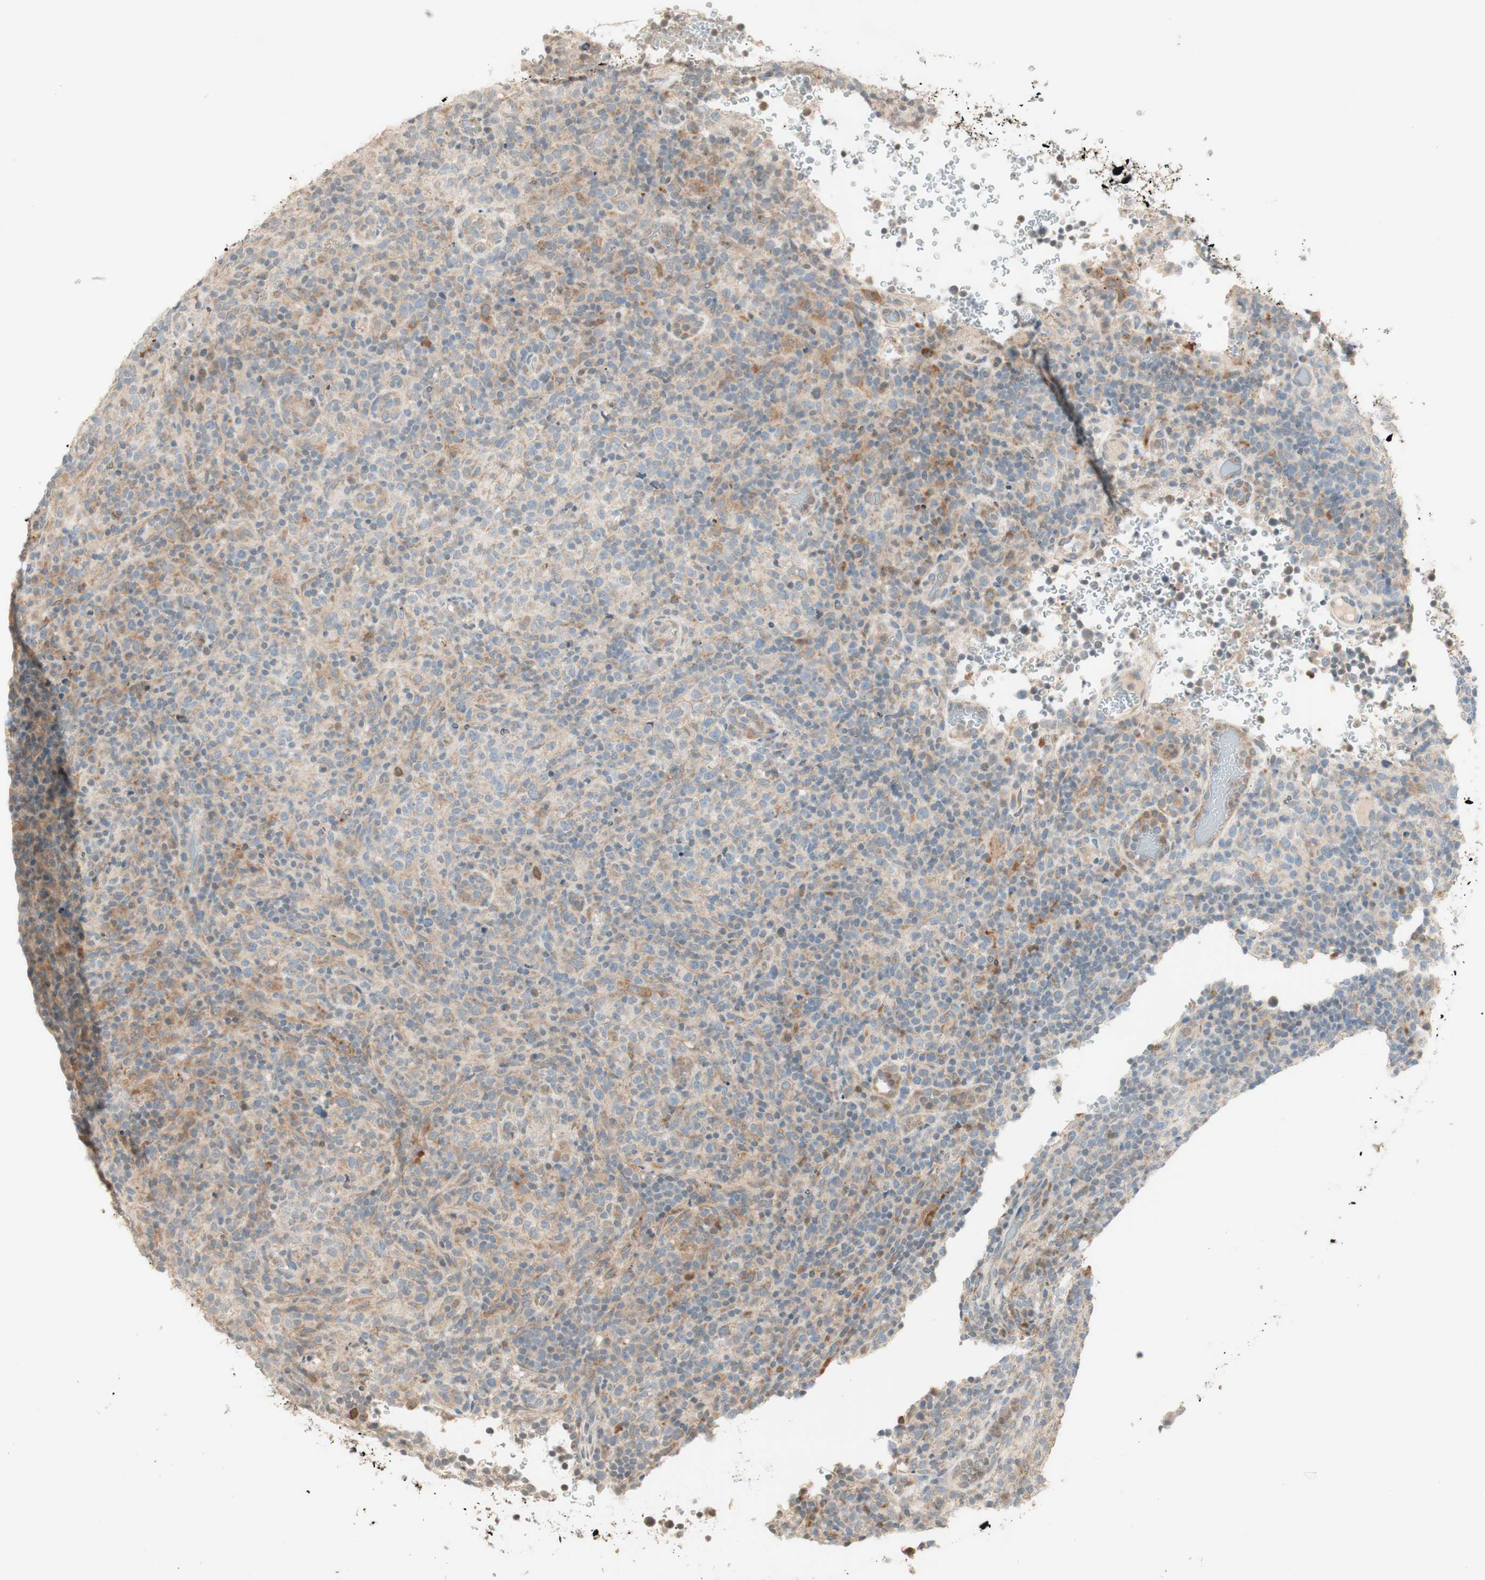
{"staining": {"intensity": "weak", "quantity": "25%-75%", "location": "cytoplasmic/membranous"}, "tissue": "lymphoma", "cell_type": "Tumor cells", "image_type": "cancer", "snomed": [{"axis": "morphology", "description": "Malignant lymphoma, non-Hodgkin's type, High grade"}, {"axis": "topography", "description": "Lymph node"}], "caption": "A high-resolution image shows immunohistochemistry (IHC) staining of high-grade malignant lymphoma, non-Hodgkin's type, which demonstrates weak cytoplasmic/membranous positivity in approximately 25%-75% of tumor cells. Immunohistochemistry stains the protein of interest in brown and the nuclei are stained blue.", "gene": "CLCN2", "patient": {"sex": "female", "age": 76}}